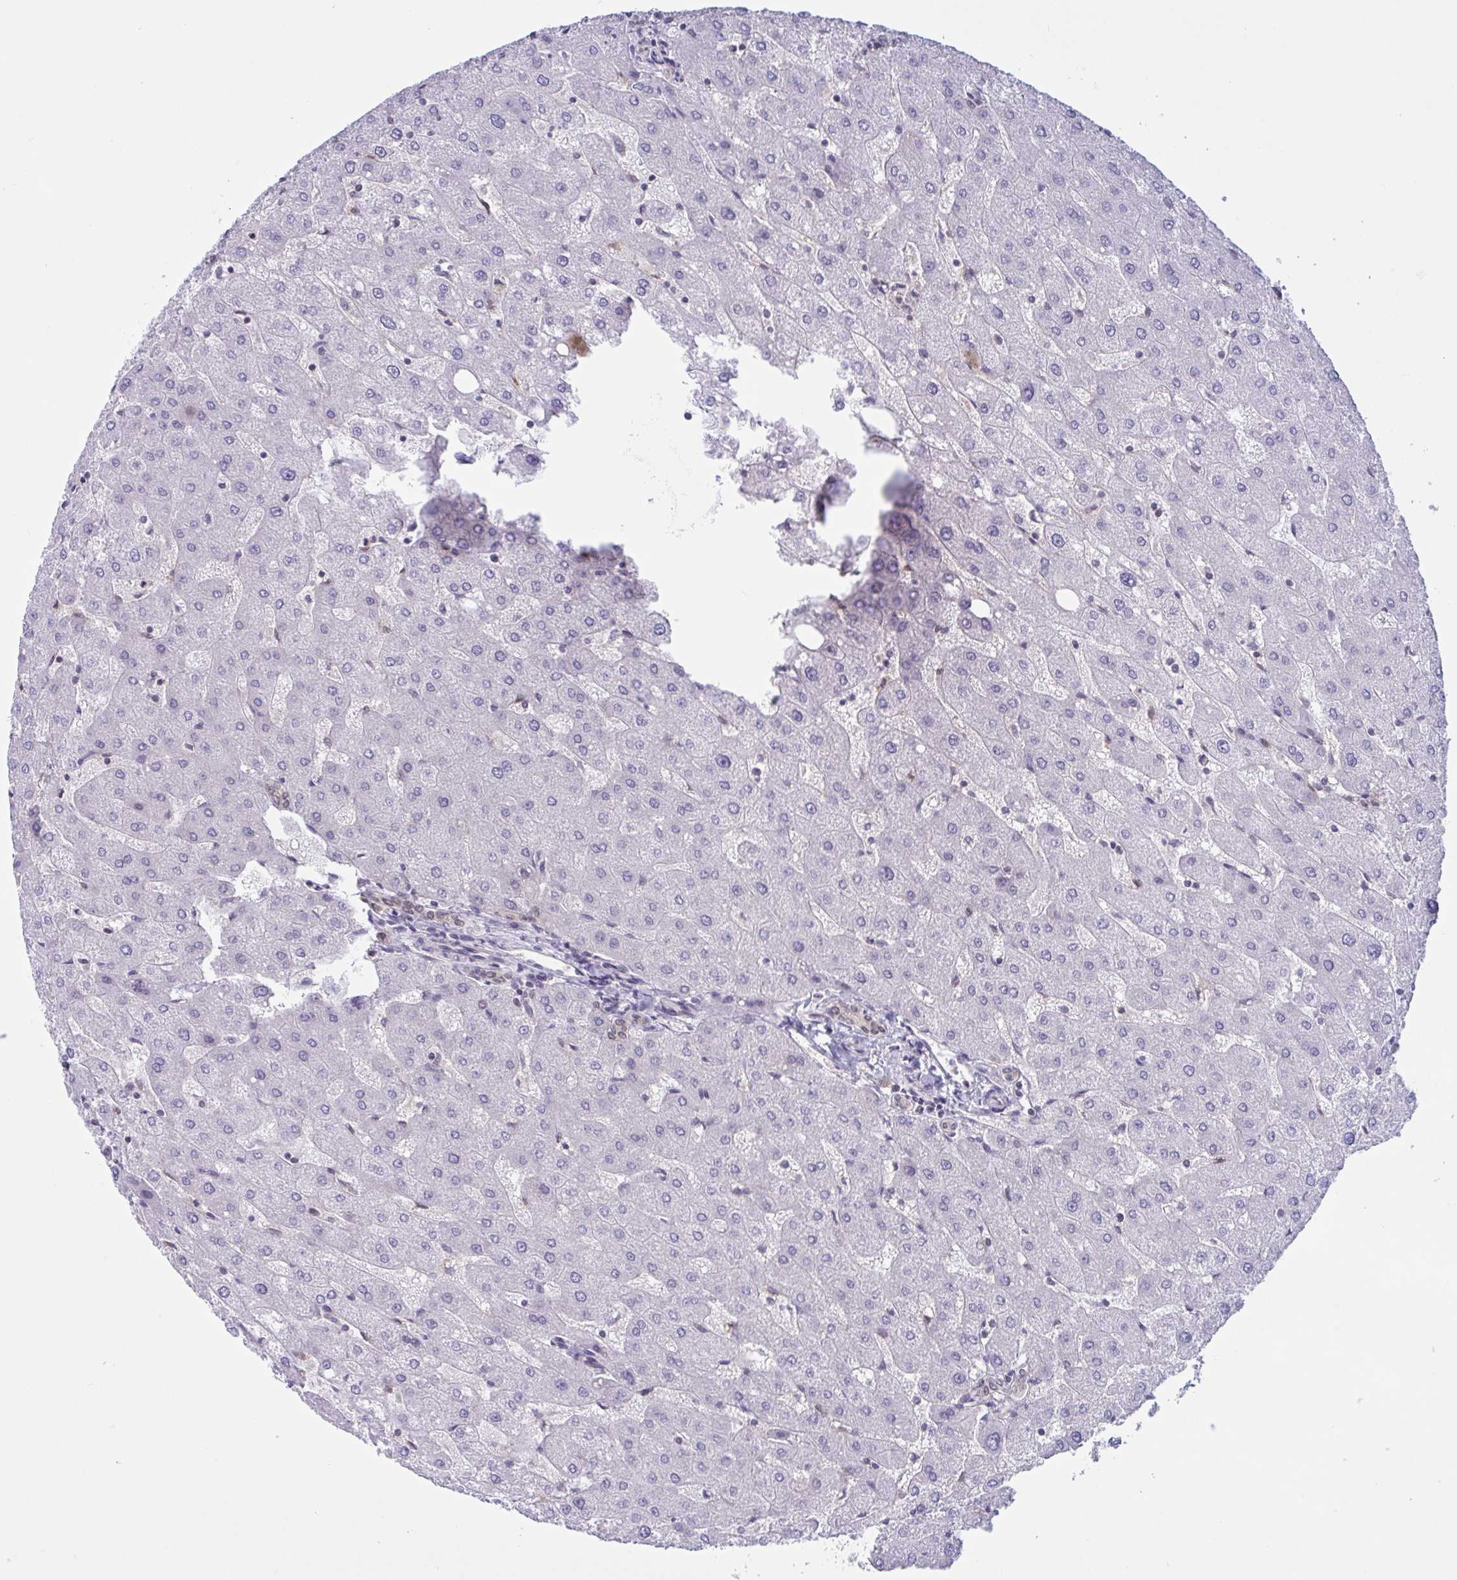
{"staining": {"intensity": "weak", "quantity": "25%-75%", "location": "nuclear"}, "tissue": "liver", "cell_type": "Cholangiocytes", "image_type": "normal", "snomed": [{"axis": "morphology", "description": "Normal tissue, NOS"}, {"axis": "topography", "description": "Liver"}], "caption": "Immunohistochemistry (IHC) micrograph of unremarkable liver stained for a protein (brown), which exhibits low levels of weak nuclear expression in about 25%-75% of cholangiocytes.", "gene": "TSN", "patient": {"sex": "male", "age": 67}}